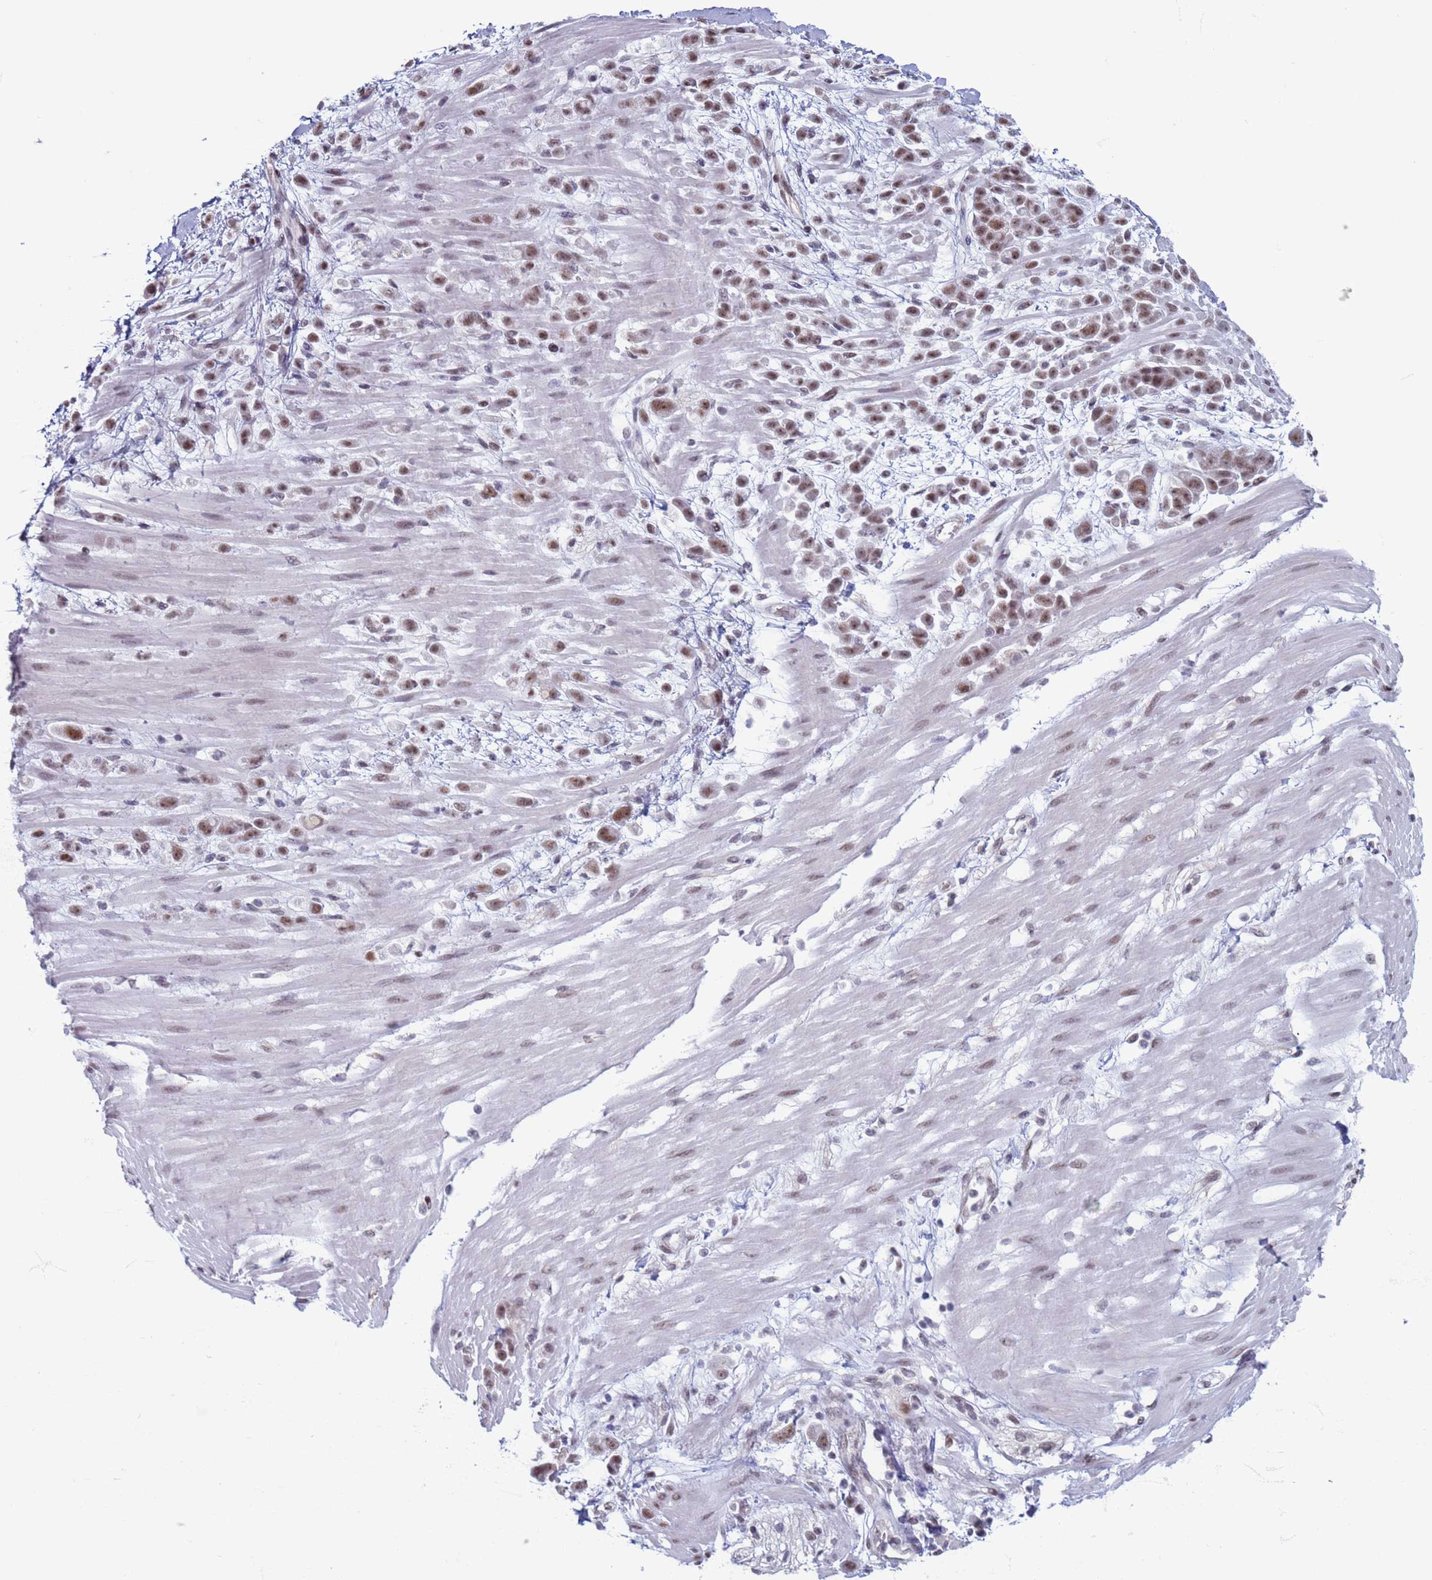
{"staining": {"intensity": "moderate", "quantity": ">75%", "location": "nuclear"}, "tissue": "pancreatic cancer", "cell_type": "Tumor cells", "image_type": "cancer", "snomed": [{"axis": "morphology", "description": "Normal tissue, NOS"}, {"axis": "morphology", "description": "Adenocarcinoma, NOS"}, {"axis": "topography", "description": "Pancreas"}], "caption": "Protein staining displays moderate nuclear positivity in approximately >75% of tumor cells in adenocarcinoma (pancreatic). (Stains: DAB in brown, nuclei in blue, Microscopy: brightfield microscopy at high magnification).", "gene": "SAE1", "patient": {"sex": "female", "age": 64}}